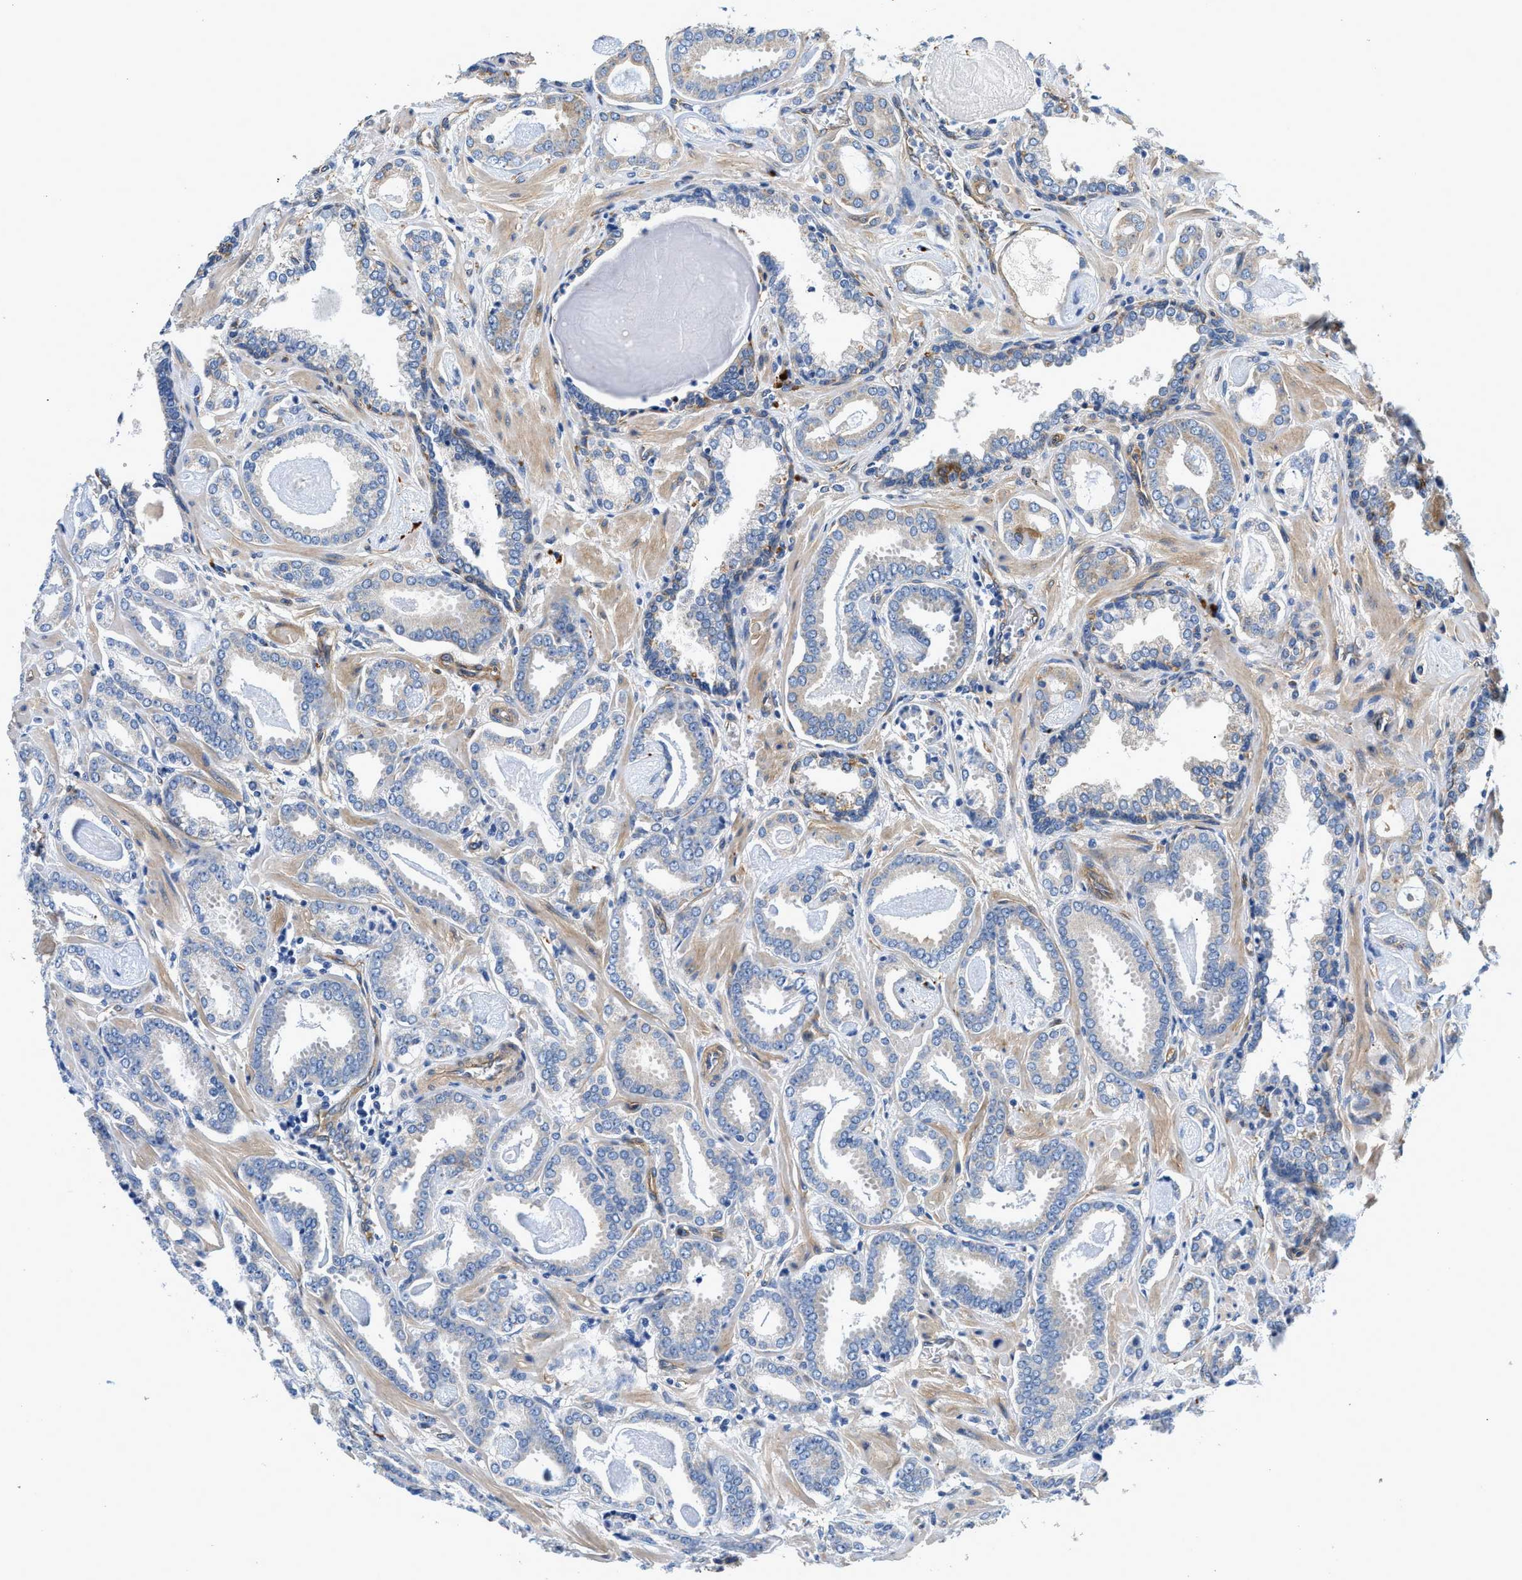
{"staining": {"intensity": "negative", "quantity": "none", "location": "none"}, "tissue": "prostate cancer", "cell_type": "Tumor cells", "image_type": "cancer", "snomed": [{"axis": "morphology", "description": "Adenocarcinoma, Low grade"}, {"axis": "topography", "description": "Prostate"}], "caption": "Photomicrograph shows no protein staining in tumor cells of prostate cancer tissue.", "gene": "RAPH1", "patient": {"sex": "male", "age": 53}}